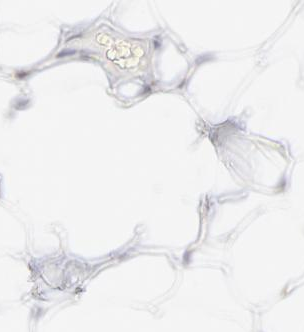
{"staining": {"intensity": "negative", "quantity": "none", "location": "none"}, "tissue": "adipose tissue", "cell_type": "Adipocytes", "image_type": "normal", "snomed": [{"axis": "morphology", "description": "Normal tissue, NOS"}, {"axis": "topography", "description": "Soft tissue"}], "caption": "Adipocytes are negative for protein expression in normal human adipose tissue. (DAB (3,3'-diaminobenzidine) IHC visualized using brightfield microscopy, high magnification).", "gene": "TST", "patient": {"sex": "male", "age": 26}}